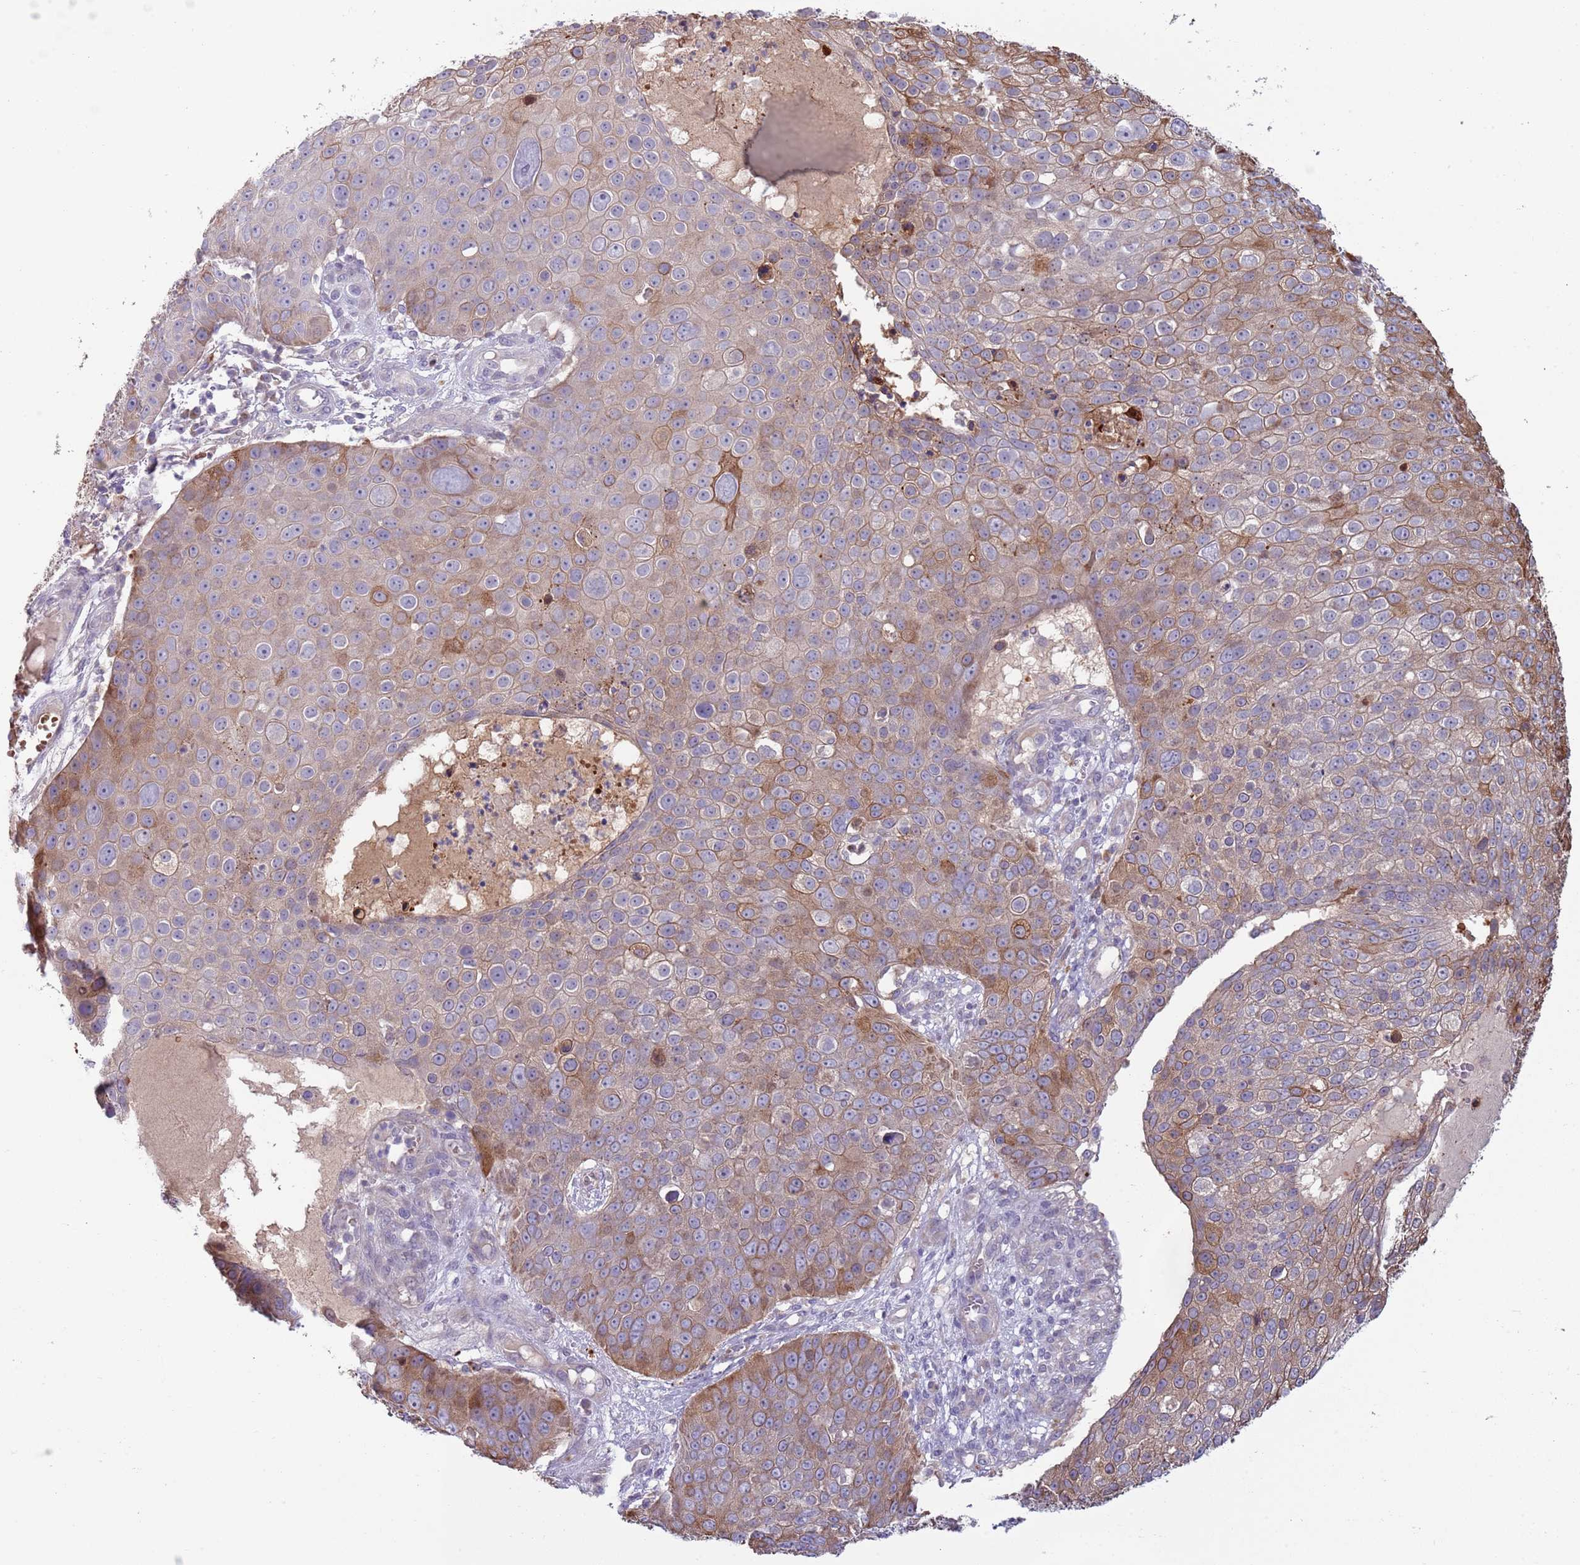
{"staining": {"intensity": "moderate", "quantity": "25%-75%", "location": "cytoplasmic/membranous"}, "tissue": "skin cancer", "cell_type": "Tumor cells", "image_type": "cancer", "snomed": [{"axis": "morphology", "description": "Squamous cell carcinoma, NOS"}, {"axis": "topography", "description": "Skin"}], "caption": "A micrograph showing moderate cytoplasmic/membranous positivity in about 25%-75% of tumor cells in squamous cell carcinoma (skin), as visualized by brown immunohistochemical staining.", "gene": "TINAGL1", "patient": {"sex": "male", "age": 71}}